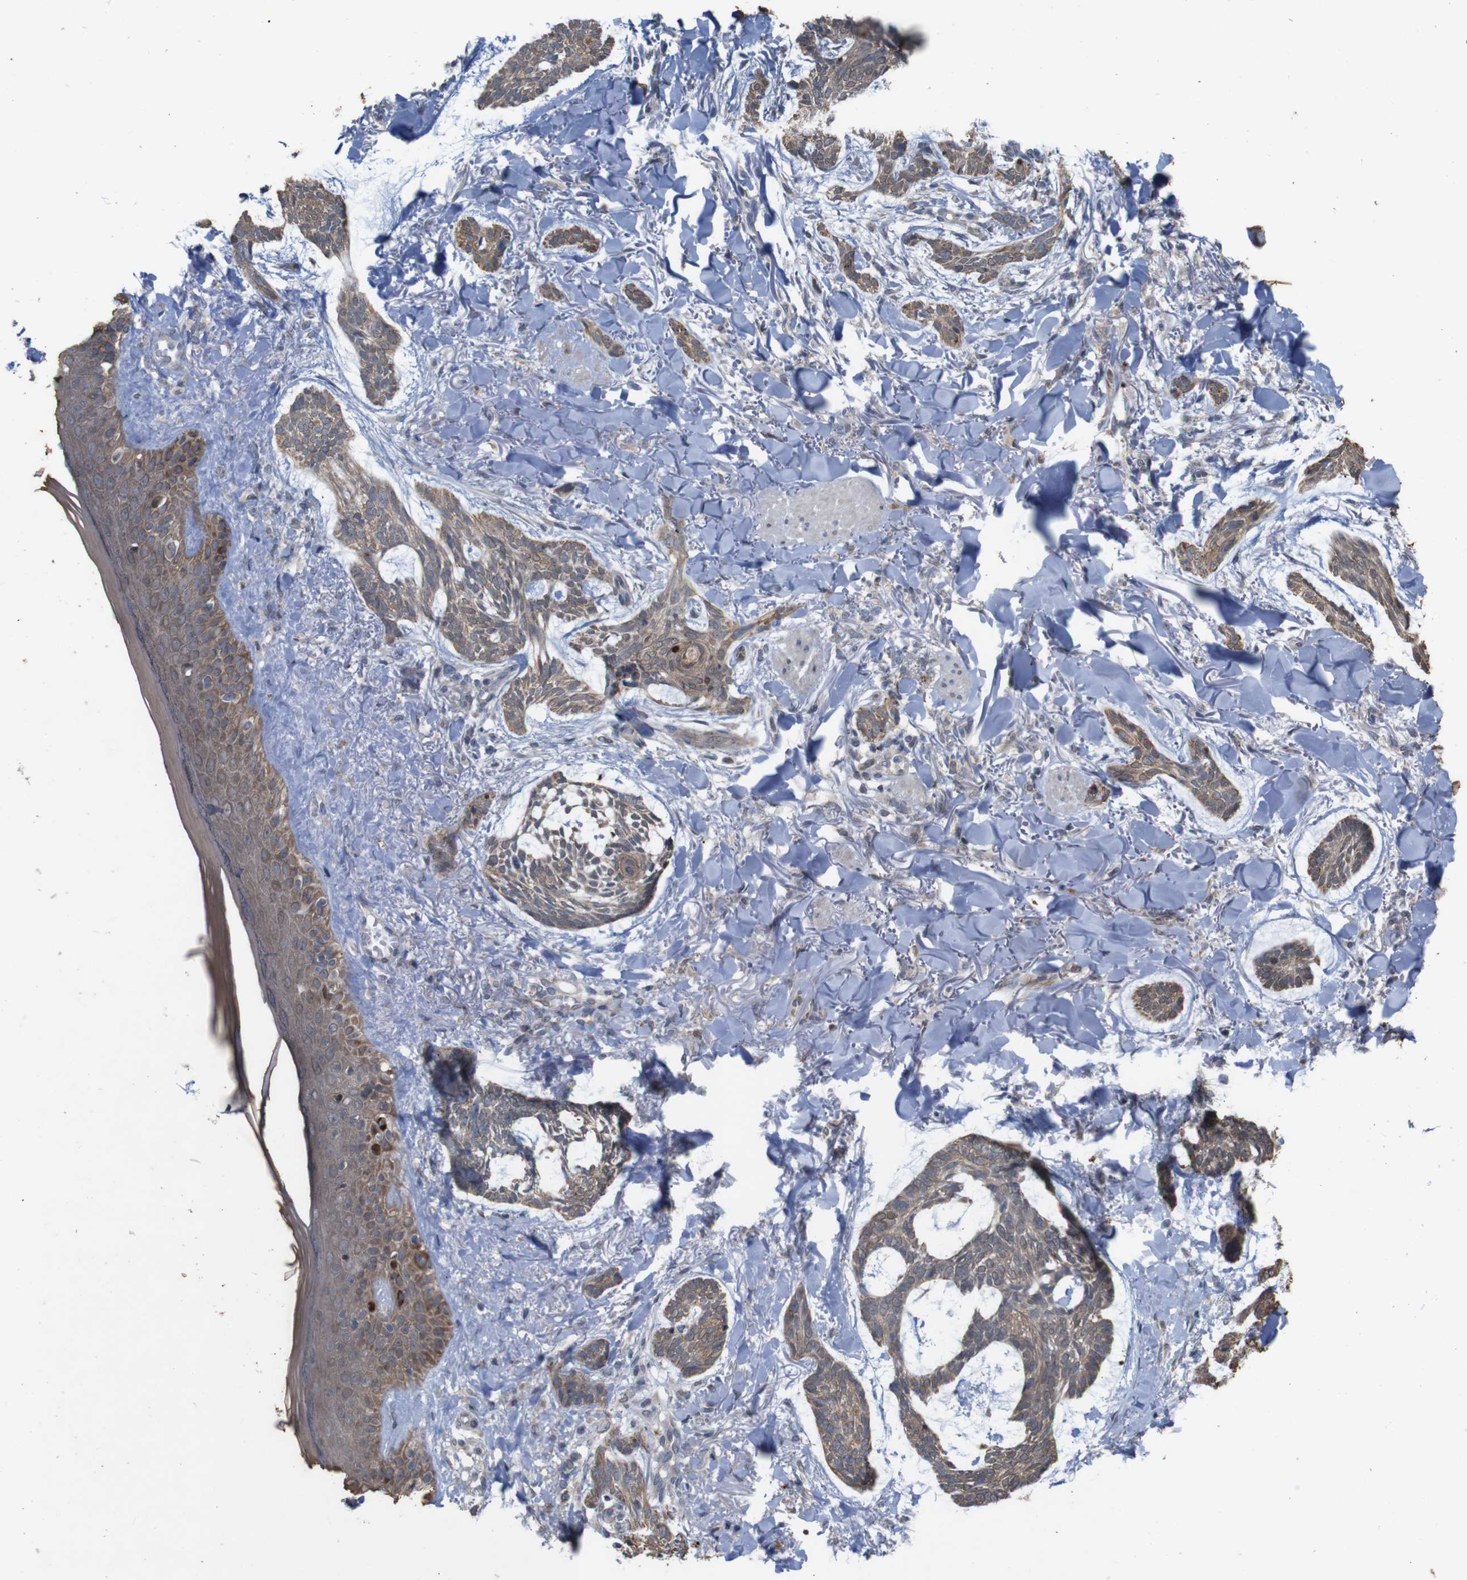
{"staining": {"intensity": "moderate", "quantity": ">75%", "location": "cytoplasmic/membranous"}, "tissue": "skin cancer", "cell_type": "Tumor cells", "image_type": "cancer", "snomed": [{"axis": "morphology", "description": "Basal cell carcinoma"}, {"axis": "topography", "description": "Skin"}], "caption": "A photomicrograph of skin cancer stained for a protein demonstrates moderate cytoplasmic/membranous brown staining in tumor cells.", "gene": "ATP7B", "patient": {"sex": "male", "age": 43}}